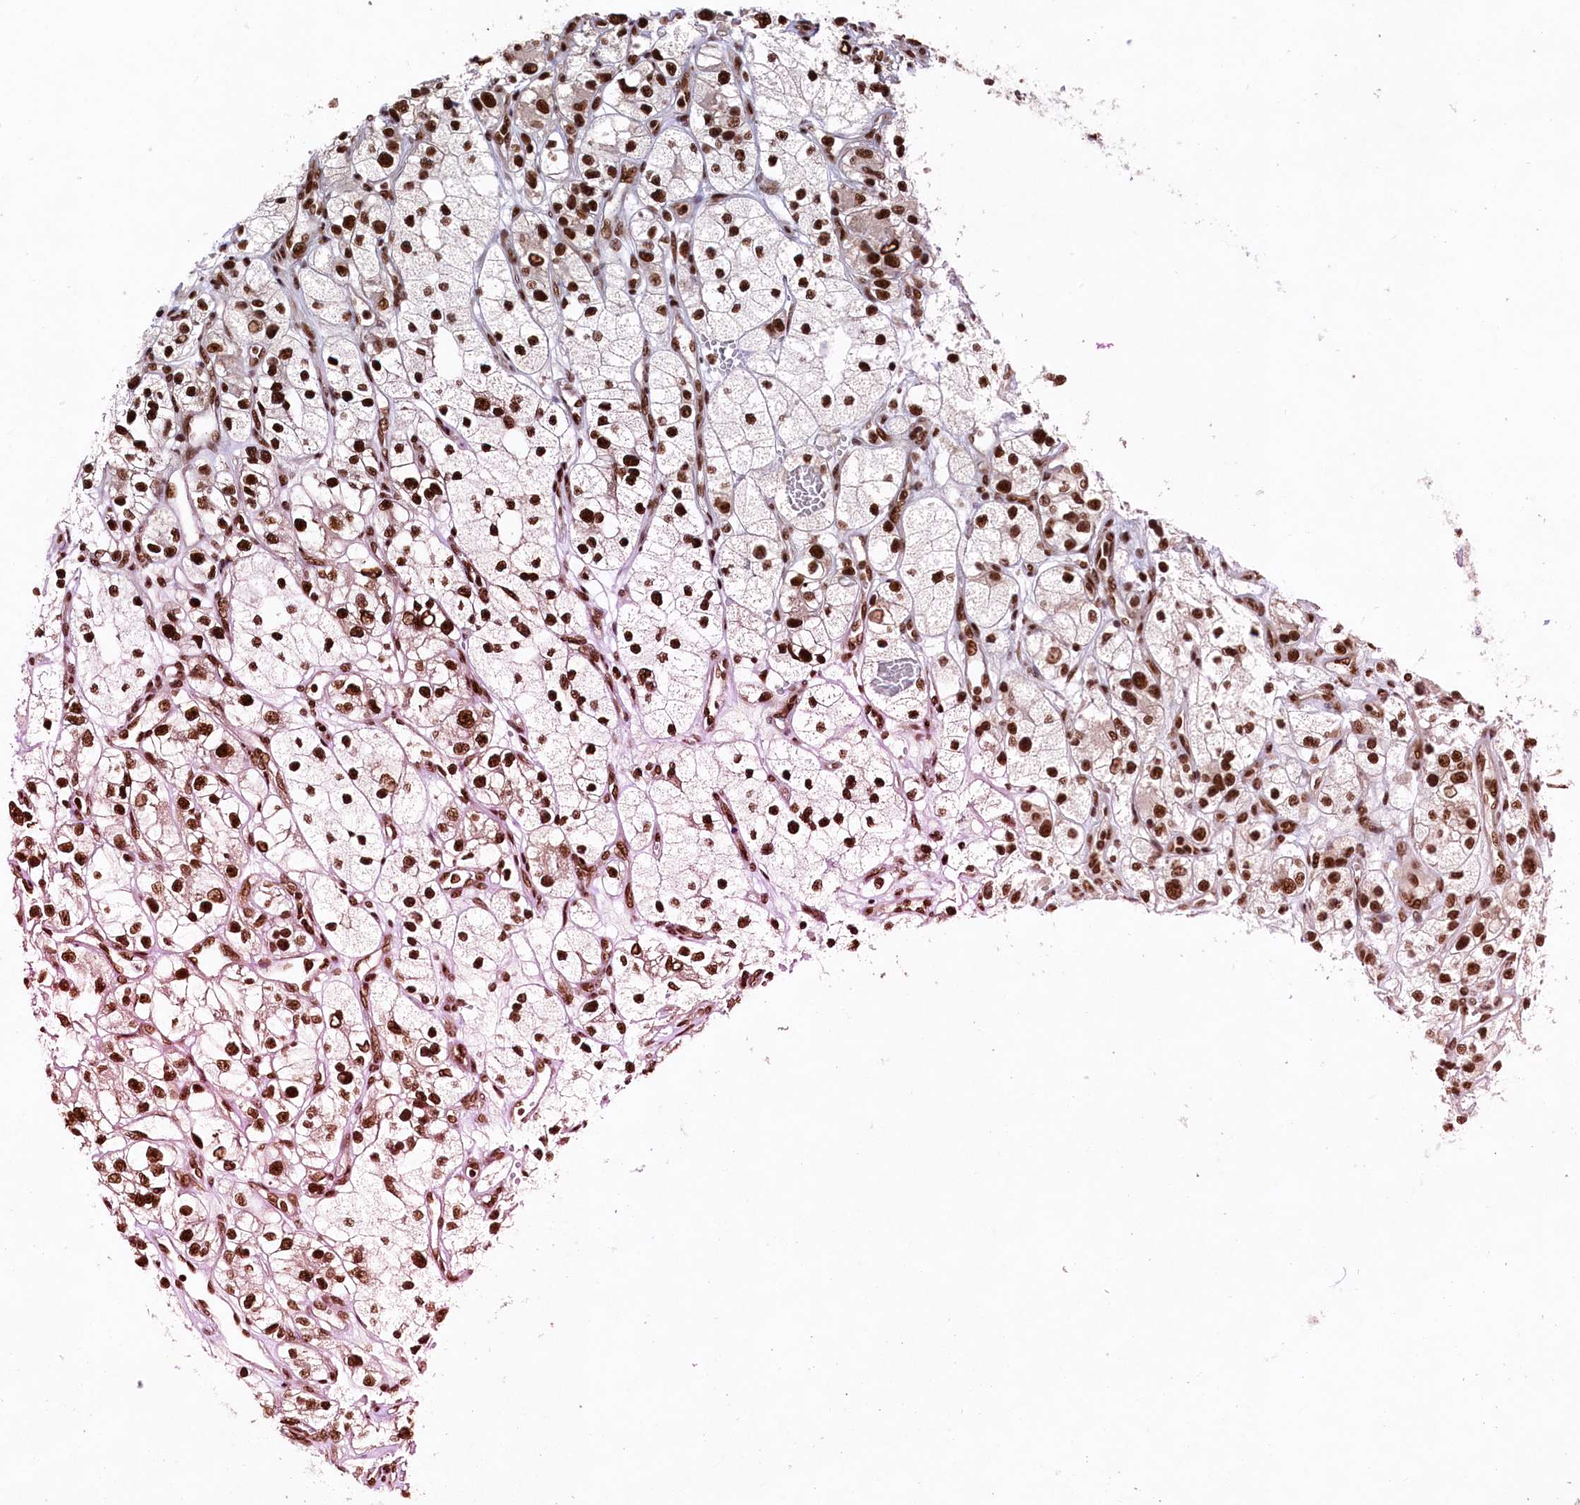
{"staining": {"intensity": "strong", "quantity": ">75%", "location": "nuclear"}, "tissue": "renal cancer", "cell_type": "Tumor cells", "image_type": "cancer", "snomed": [{"axis": "morphology", "description": "Adenocarcinoma, NOS"}, {"axis": "topography", "description": "Kidney"}], "caption": "A high amount of strong nuclear expression is appreciated in approximately >75% of tumor cells in renal adenocarcinoma tissue.", "gene": "PRPF31", "patient": {"sex": "female", "age": 57}}